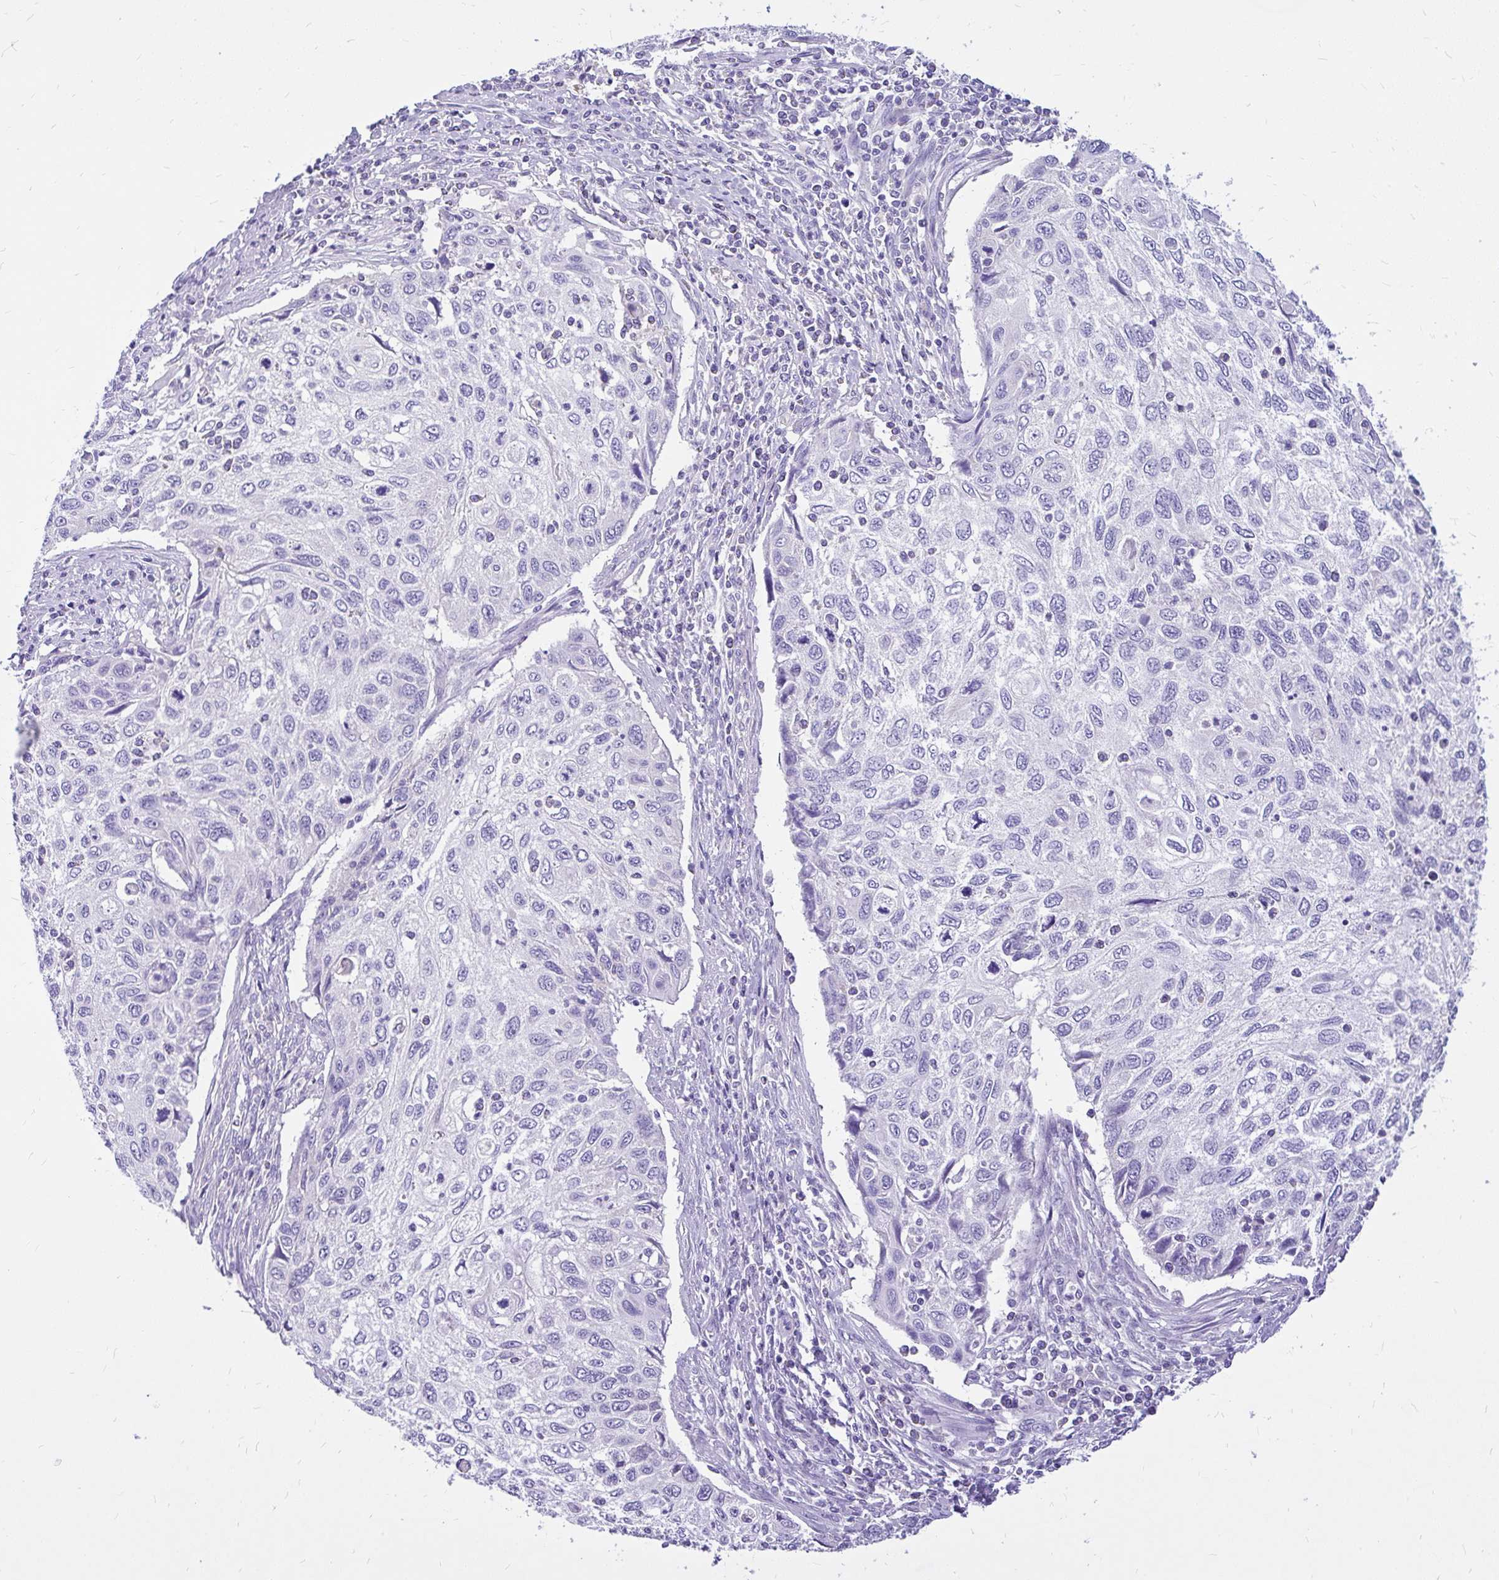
{"staining": {"intensity": "negative", "quantity": "none", "location": "none"}, "tissue": "cervical cancer", "cell_type": "Tumor cells", "image_type": "cancer", "snomed": [{"axis": "morphology", "description": "Squamous cell carcinoma, NOS"}, {"axis": "topography", "description": "Cervix"}], "caption": "DAB (3,3'-diaminobenzidine) immunohistochemical staining of human cervical cancer (squamous cell carcinoma) displays no significant positivity in tumor cells.", "gene": "MAP1LC3A", "patient": {"sex": "female", "age": 70}}